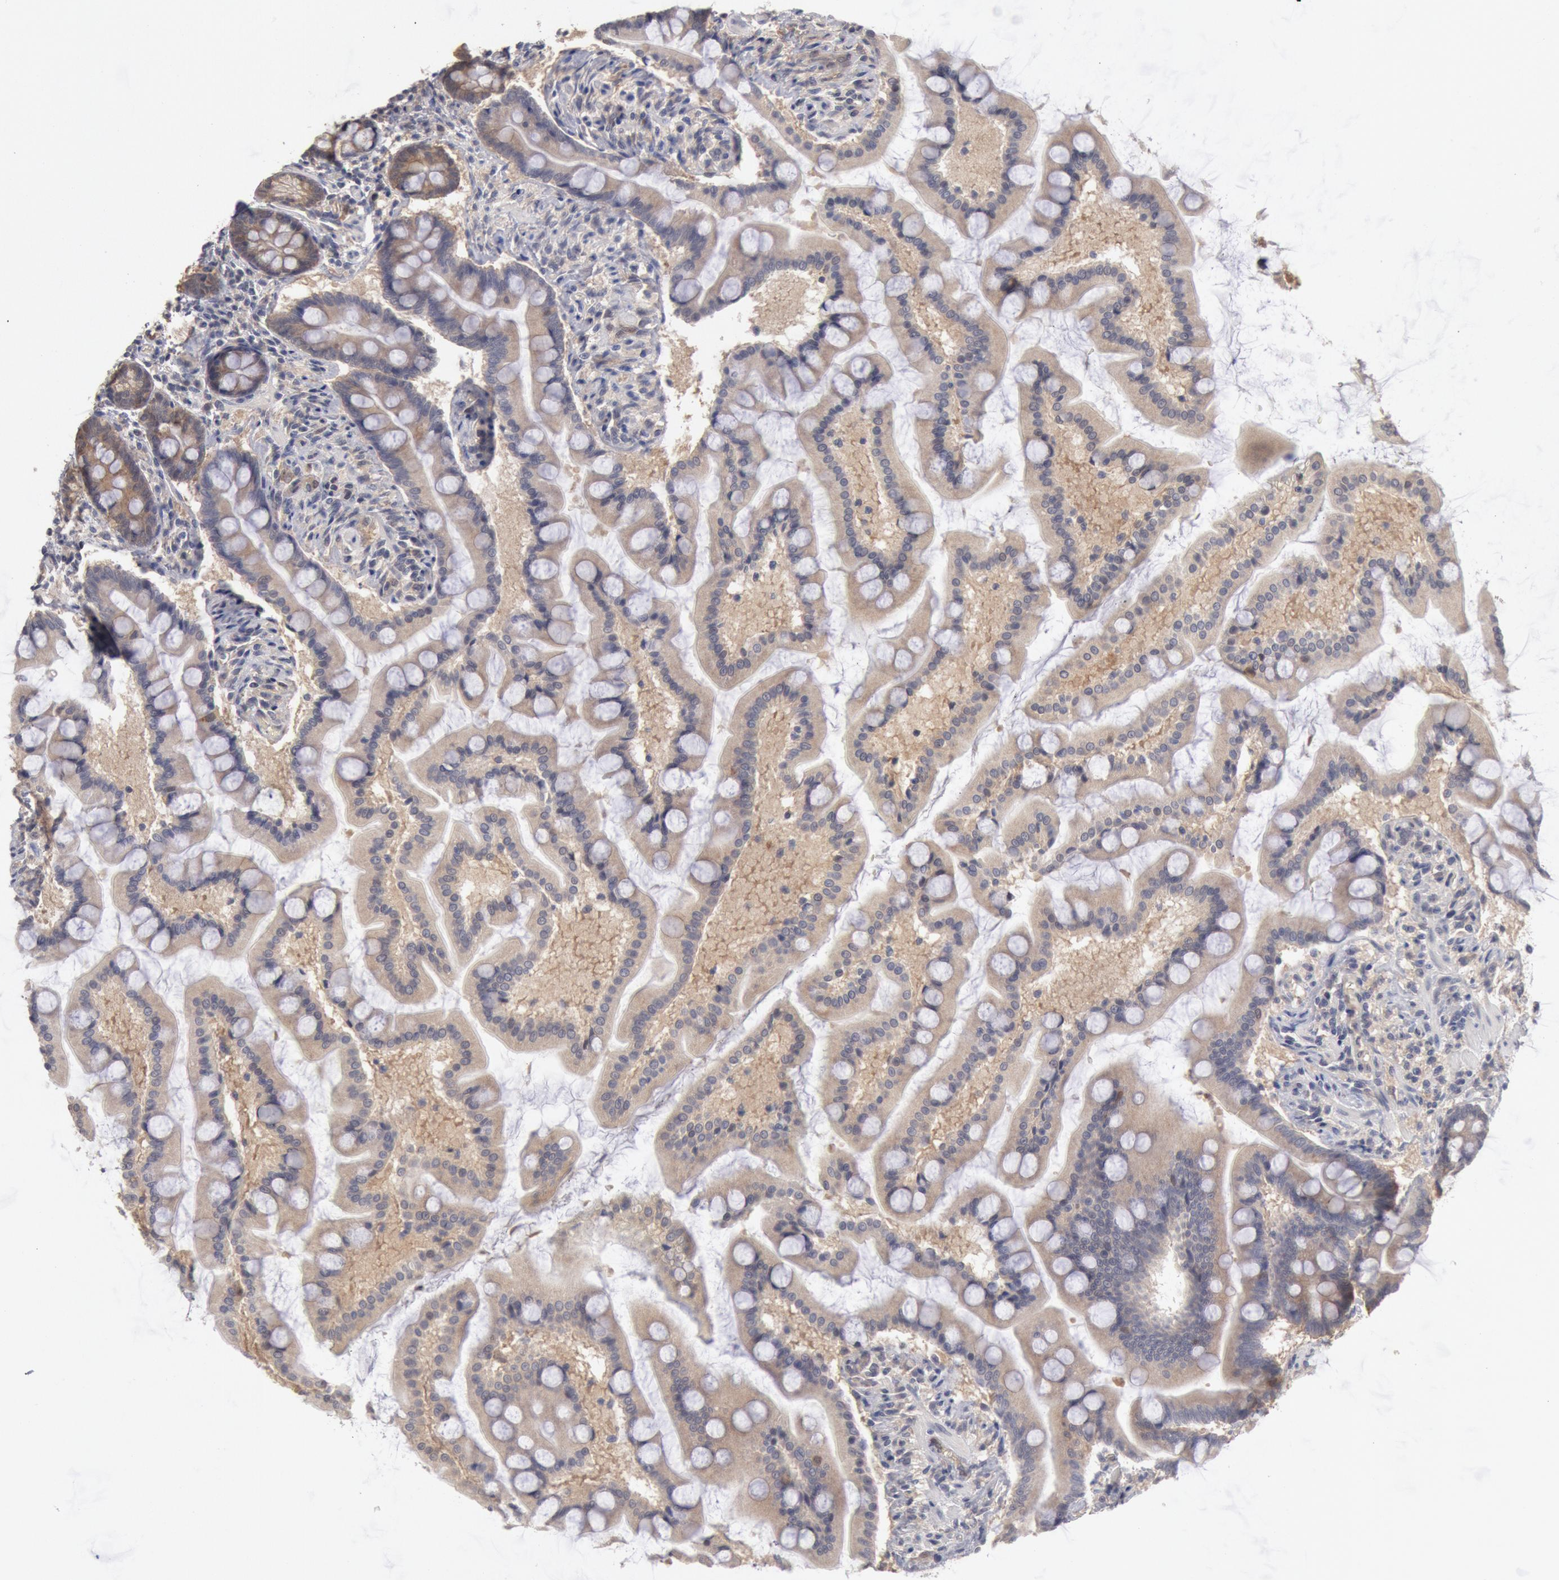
{"staining": {"intensity": "moderate", "quantity": ">75%", "location": "cytoplasmic/membranous"}, "tissue": "small intestine", "cell_type": "Glandular cells", "image_type": "normal", "snomed": [{"axis": "morphology", "description": "Normal tissue, NOS"}, {"axis": "topography", "description": "Small intestine"}], "caption": "Immunohistochemical staining of normal human small intestine demonstrates medium levels of moderate cytoplasmic/membranous positivity in approximately >75% of glandular cells. (DAB (3,3'-diaminobenzidine) IHC, brown staining for protein, blue staining for nuclei).", "gene": "DNAJA1", "patient": {"sex": "male", "age": 41}}